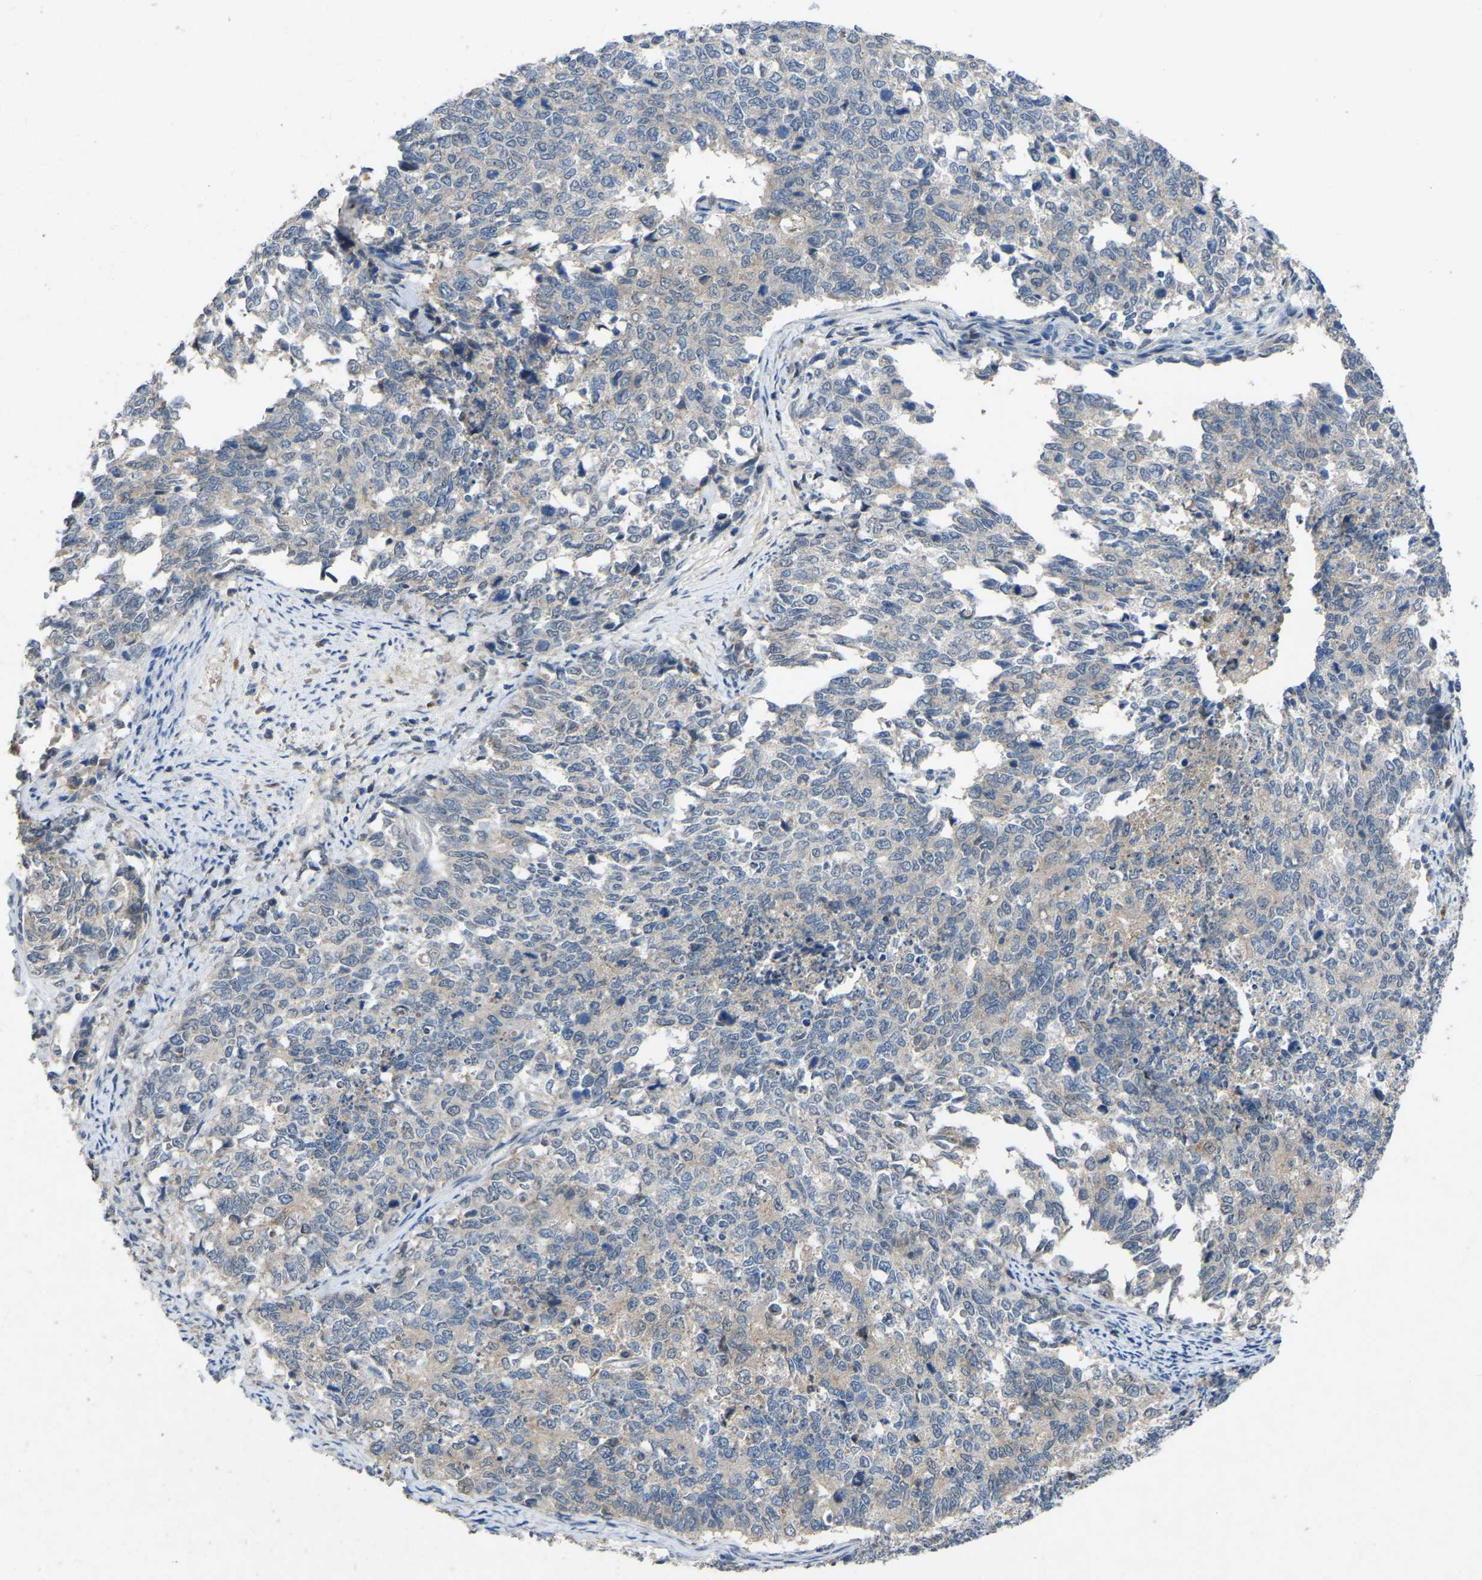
{"staining": {"intensity": "negative", "quantity": "none", "location": "none"}, "tissue": "cervical cancer", "cell_type": "Tumor cells", "image_type": "cancer", "snomed": [{"axis": "morphology", "description": "Squamous cell carcinoma, NOS"}, {"axis": "topography", "description": "Cervix"}], "caption": "Cervical cancer (squamous cell carcinoma) was stained to show a protein in brown. There is no significant staining in tumor cells. (DAB (3,3'-diaminobenzidine) immunohistochemistry visualized using brightfield microscopy, high magnification).", "gene": "FHIT", "patient": {"sex": "female", "age": 63}}